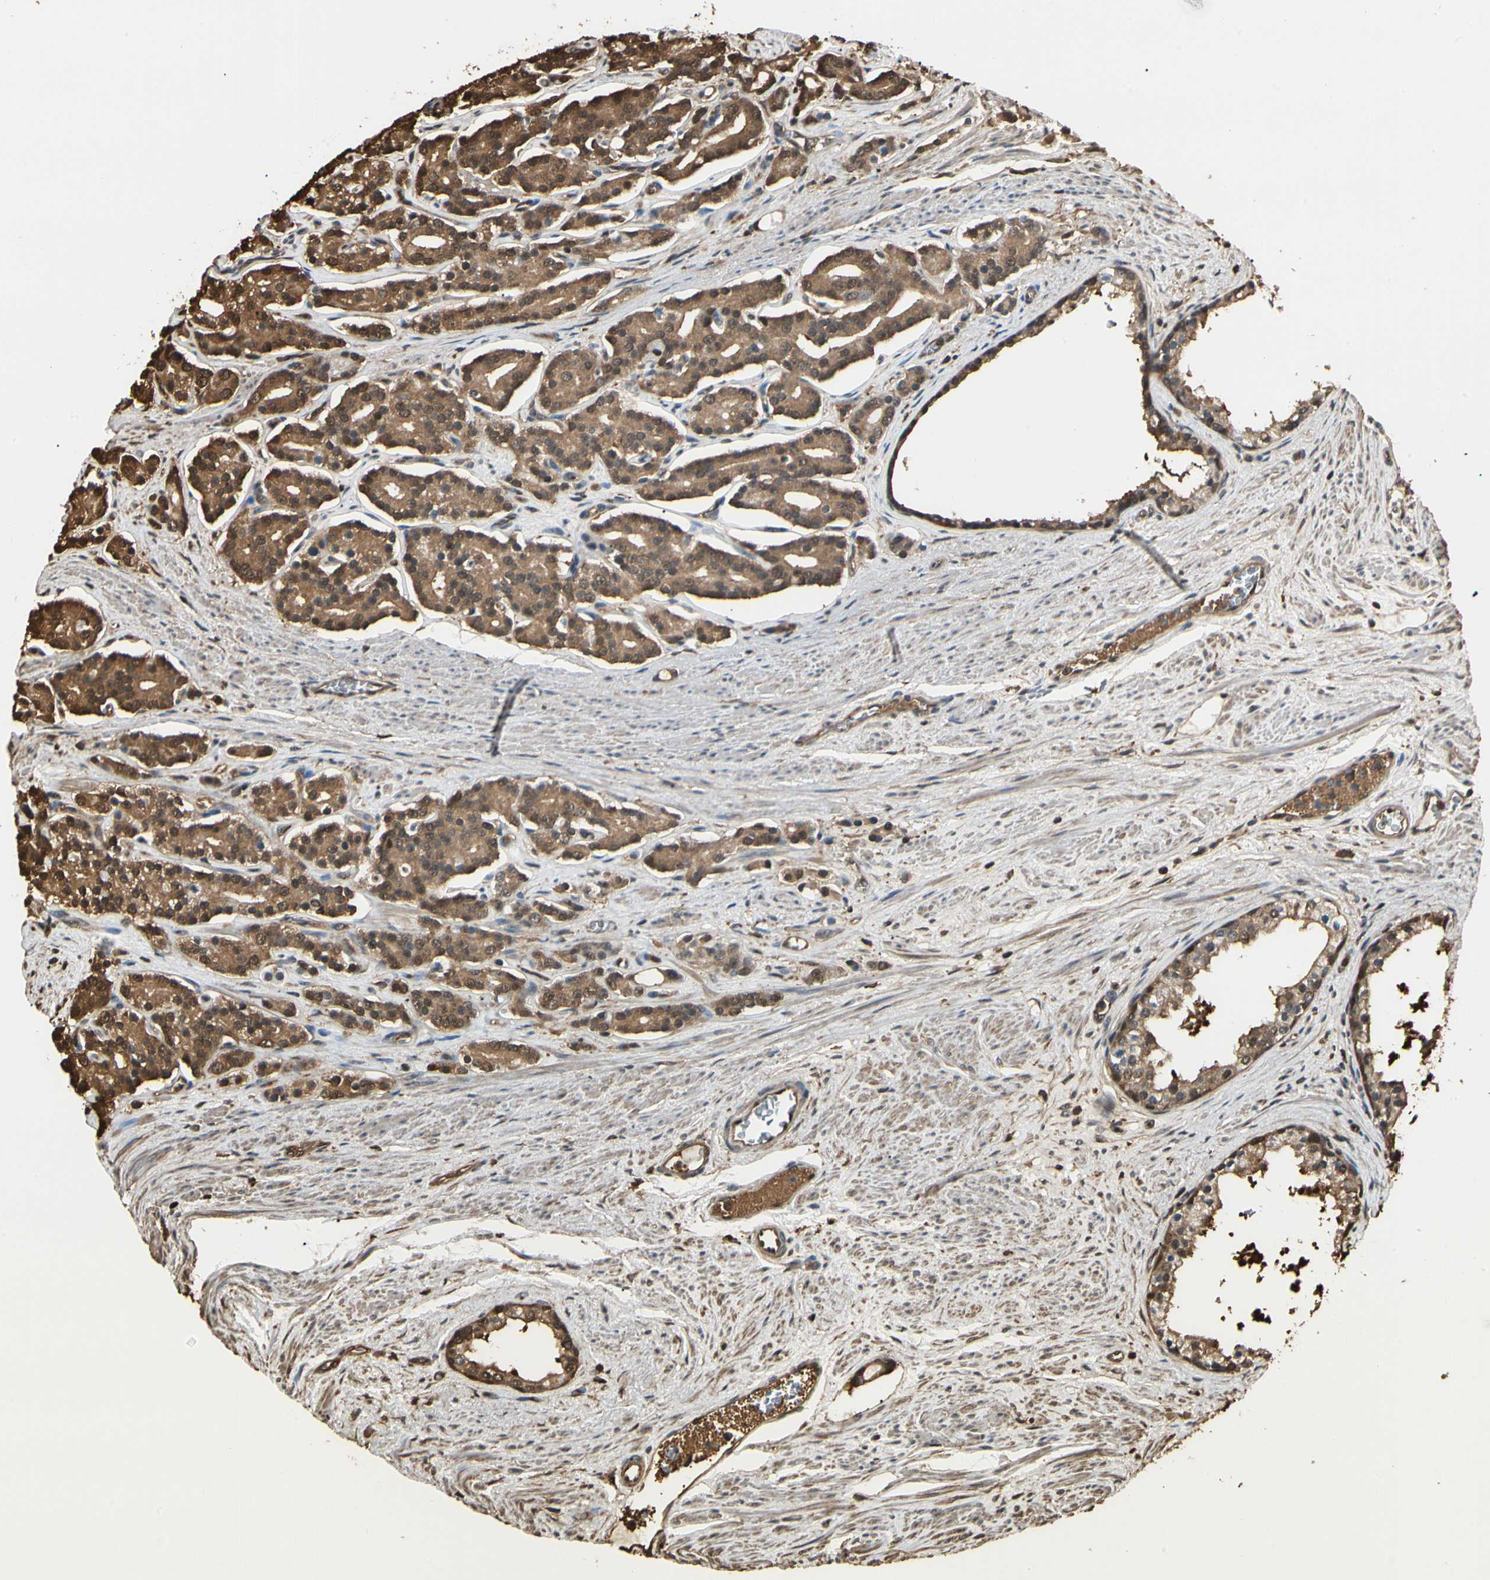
{"staining": {"intensity": "moderate", "quantity": ">75%", "location": "cytoplasmic/membranous,nuclear"}, "tissue": "prostate cancer", "cell_type": "Tumor cells", "image_type": "cancer", "snomed": [{"axis": "morphology", "description": "Adenocarcinoma, Low grade"}, {"axis": "topography", "description": "Prostate"}], "caption": "High-magnification brightfield microscopy of prostate cancer (low-grade adenocarcinoma) stained with DAB (3,3'-diaminobenzidine) (brown) and counterstained with hematoxylin (blue). tumor cells exhibit moderate cytoplasmic/membranous and nuclear expression is present in approximately>75% of cells.", "gene": "YWHAE", "patient": {"sex": "male", "age": 63}}